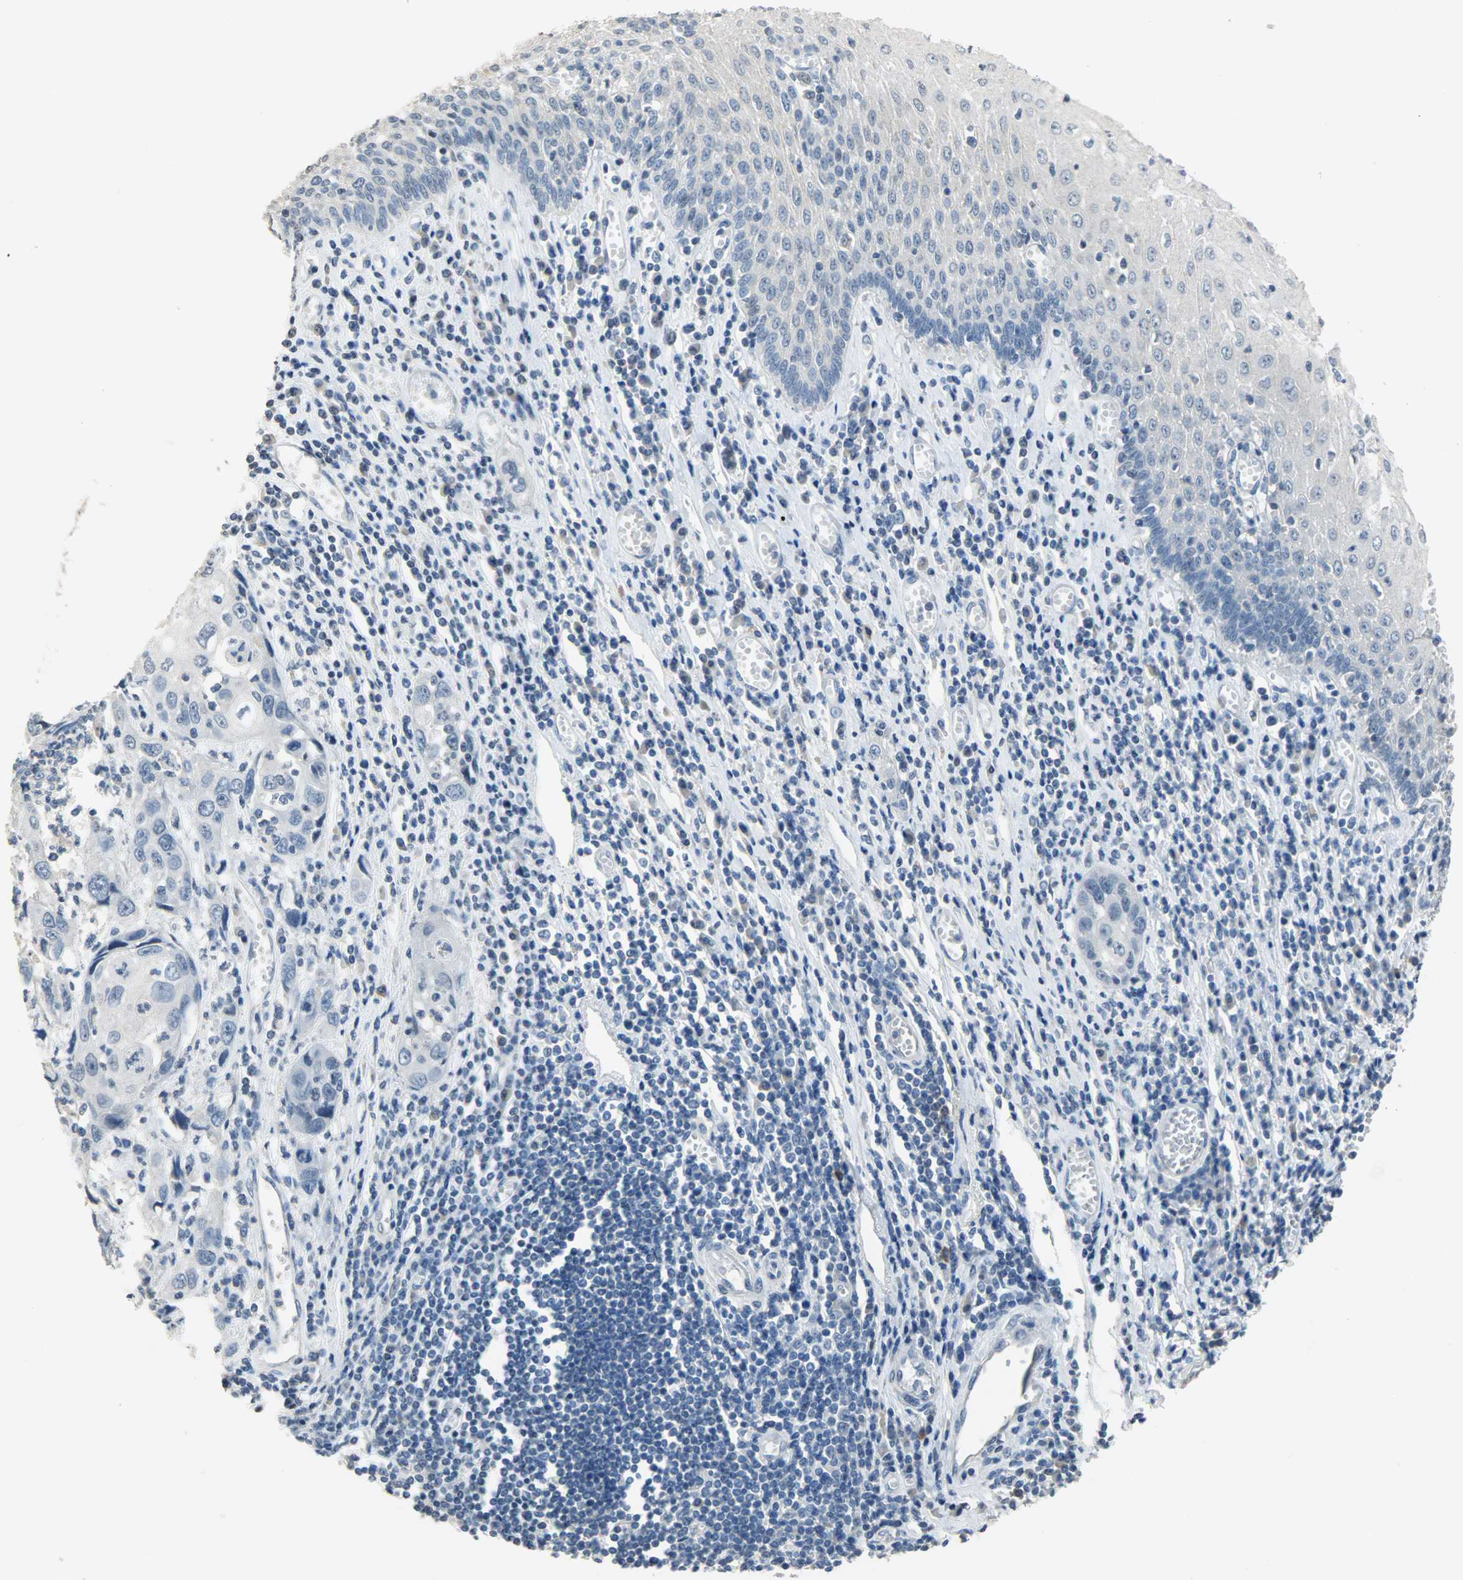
{"staining": {"intensity": "negative", "quantity": "none", "location": "none"}, "tissue": "esophagus", "cell_type": "Squamous epithelial cells", "image_type": "normal", "snomed": [{"axis": "morphology", "description": "Normal tissue, NOS"}, {"axis": "morphology", "description": "Squamous cell carcinoma, NOS"}, {"axis": "topography", "description": "Esophagus"}], "caption": "Immunohistochemistry of normal esophagus shows no expression in squamous epithelial cells.", "gene": "DNAJB6", "patient": {"sex": "male", "age": 65}}